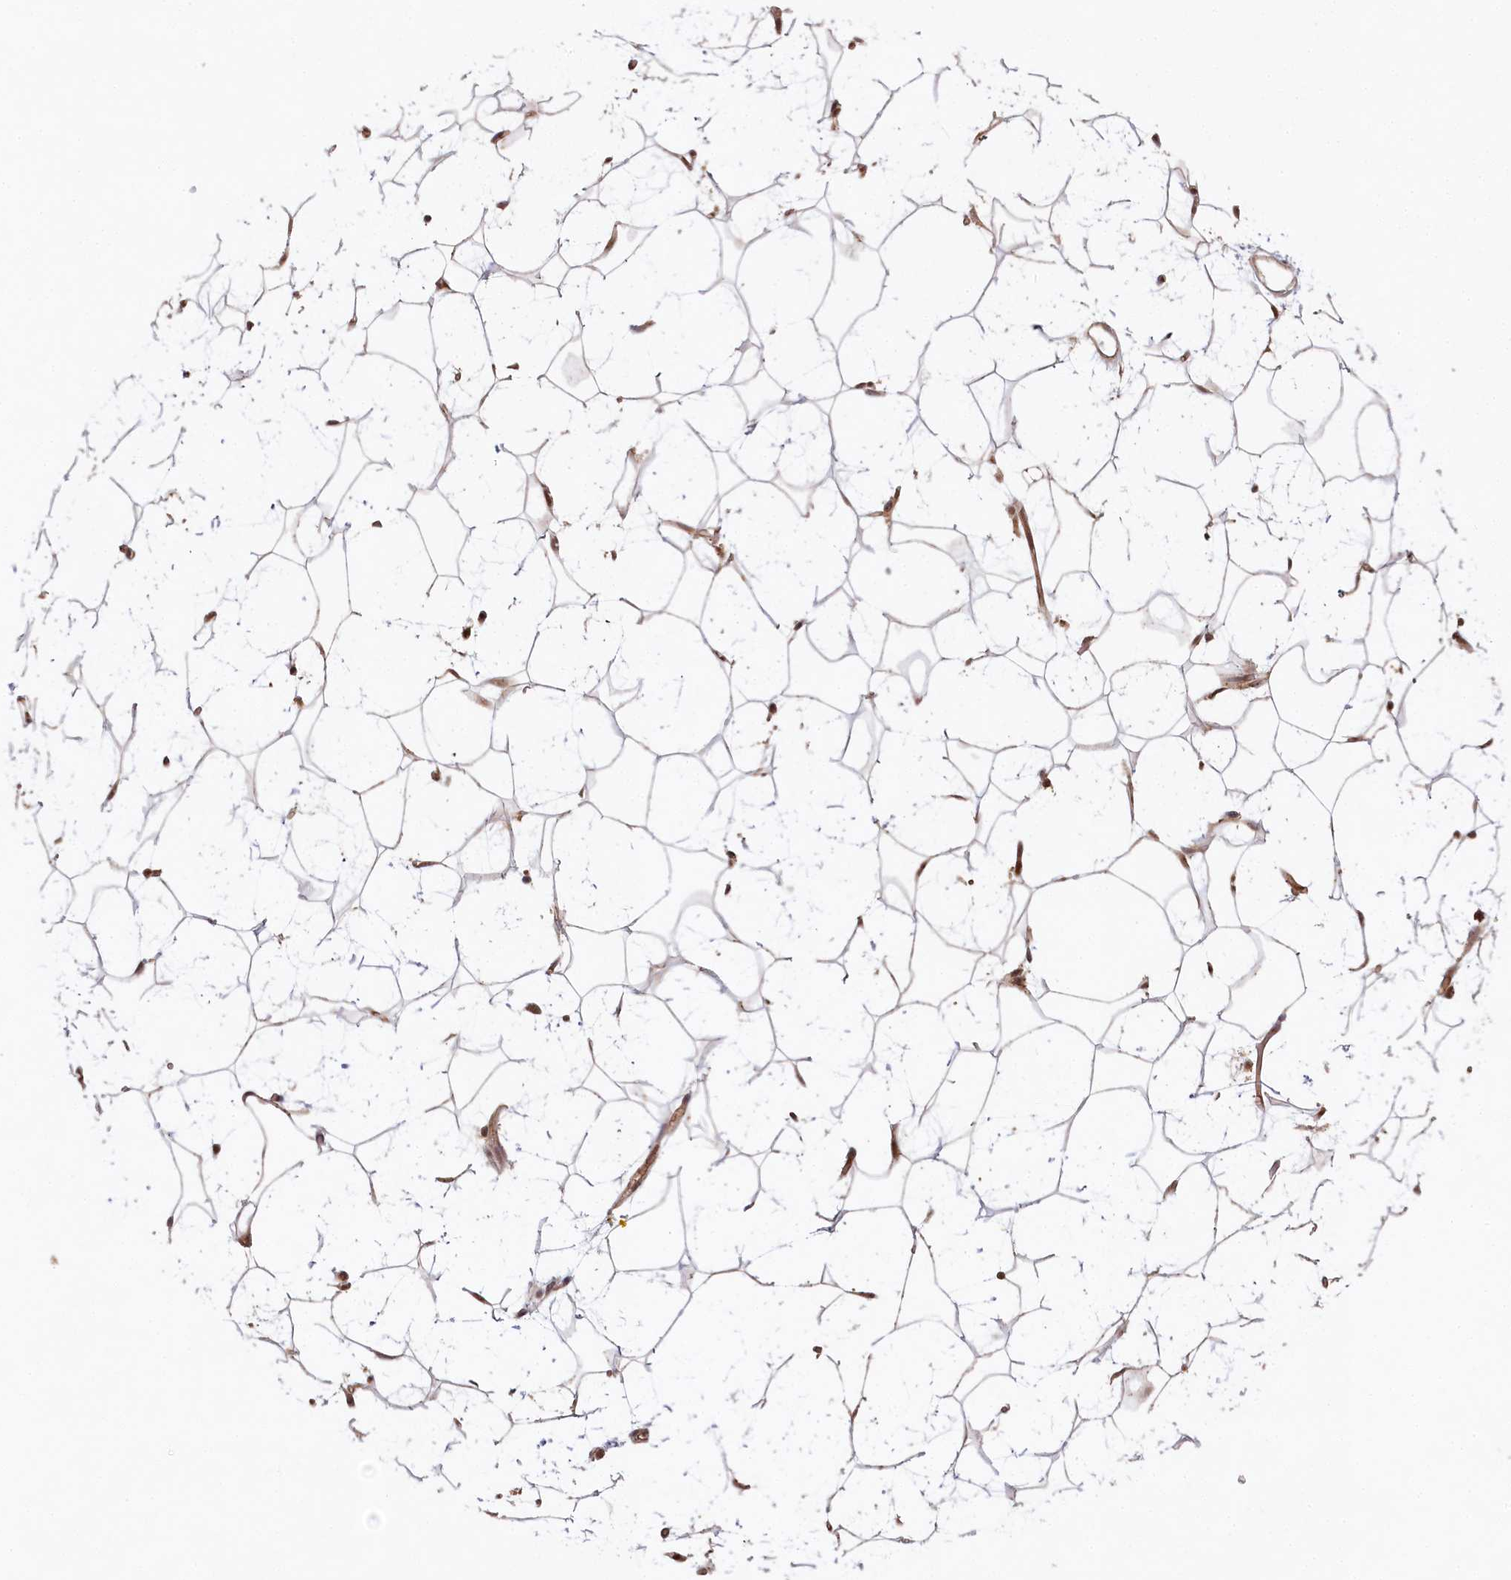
{"staining": {"intensity": "moderate", "quantity": ">75%", "location": "cytoplasmic/membranous"}, "tissue": "adipose tissue", "cell_type": "Adipocytes", "image_type": "normal", "snomed": [{"axis": "morphology", "description": "Normal tissue, NOS"}, {"axis": "topography", "description": "Breast"}], "caption": "Immunohistochemical staining of normal human adipose tissue demonstrates moderate cytoplasmic/membranous protein staining in approximately >75% of adipocytes.", "gene": "WAPL", "patient": {"sex": "female", "age": 26}}